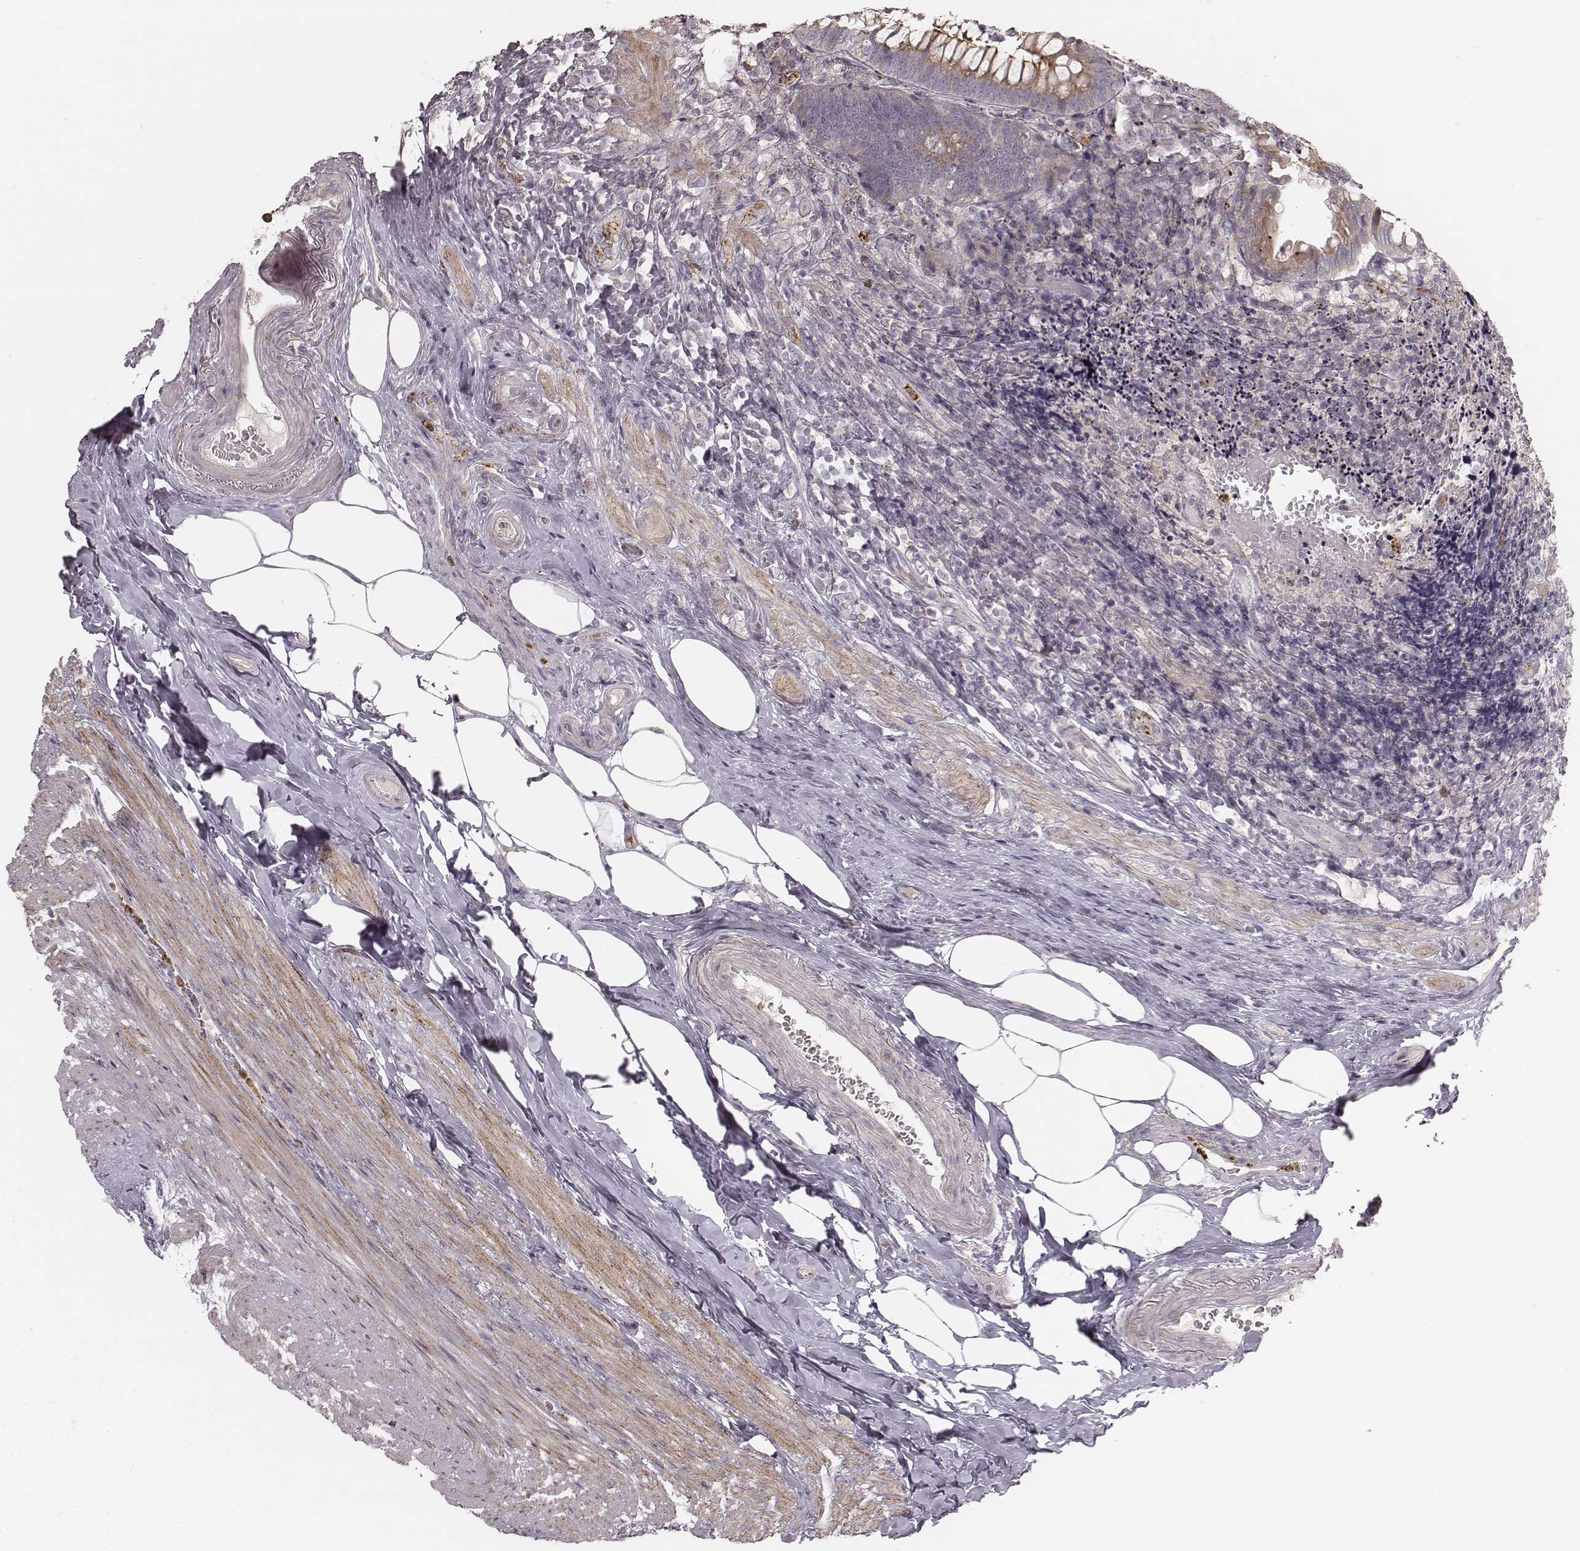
{"staining": {"intensity": "moderate", "quantity": ">75%", "location": "cytoplasmic/membranous"}, "tissue": "appendix", "cell_type": "Glandular cells", "image_type": "normal", "snomed": [{"axis": "morphology", "description": "Normal tissue, NOS"}, {"axis": "topography", "description": "Appendix"}], "caption": "Human appendix stained with a protein marker demonstrates moderate staining in glandular cells.", "gene": "ABCA7", "patient": {"sex": "male", "age": 47}}